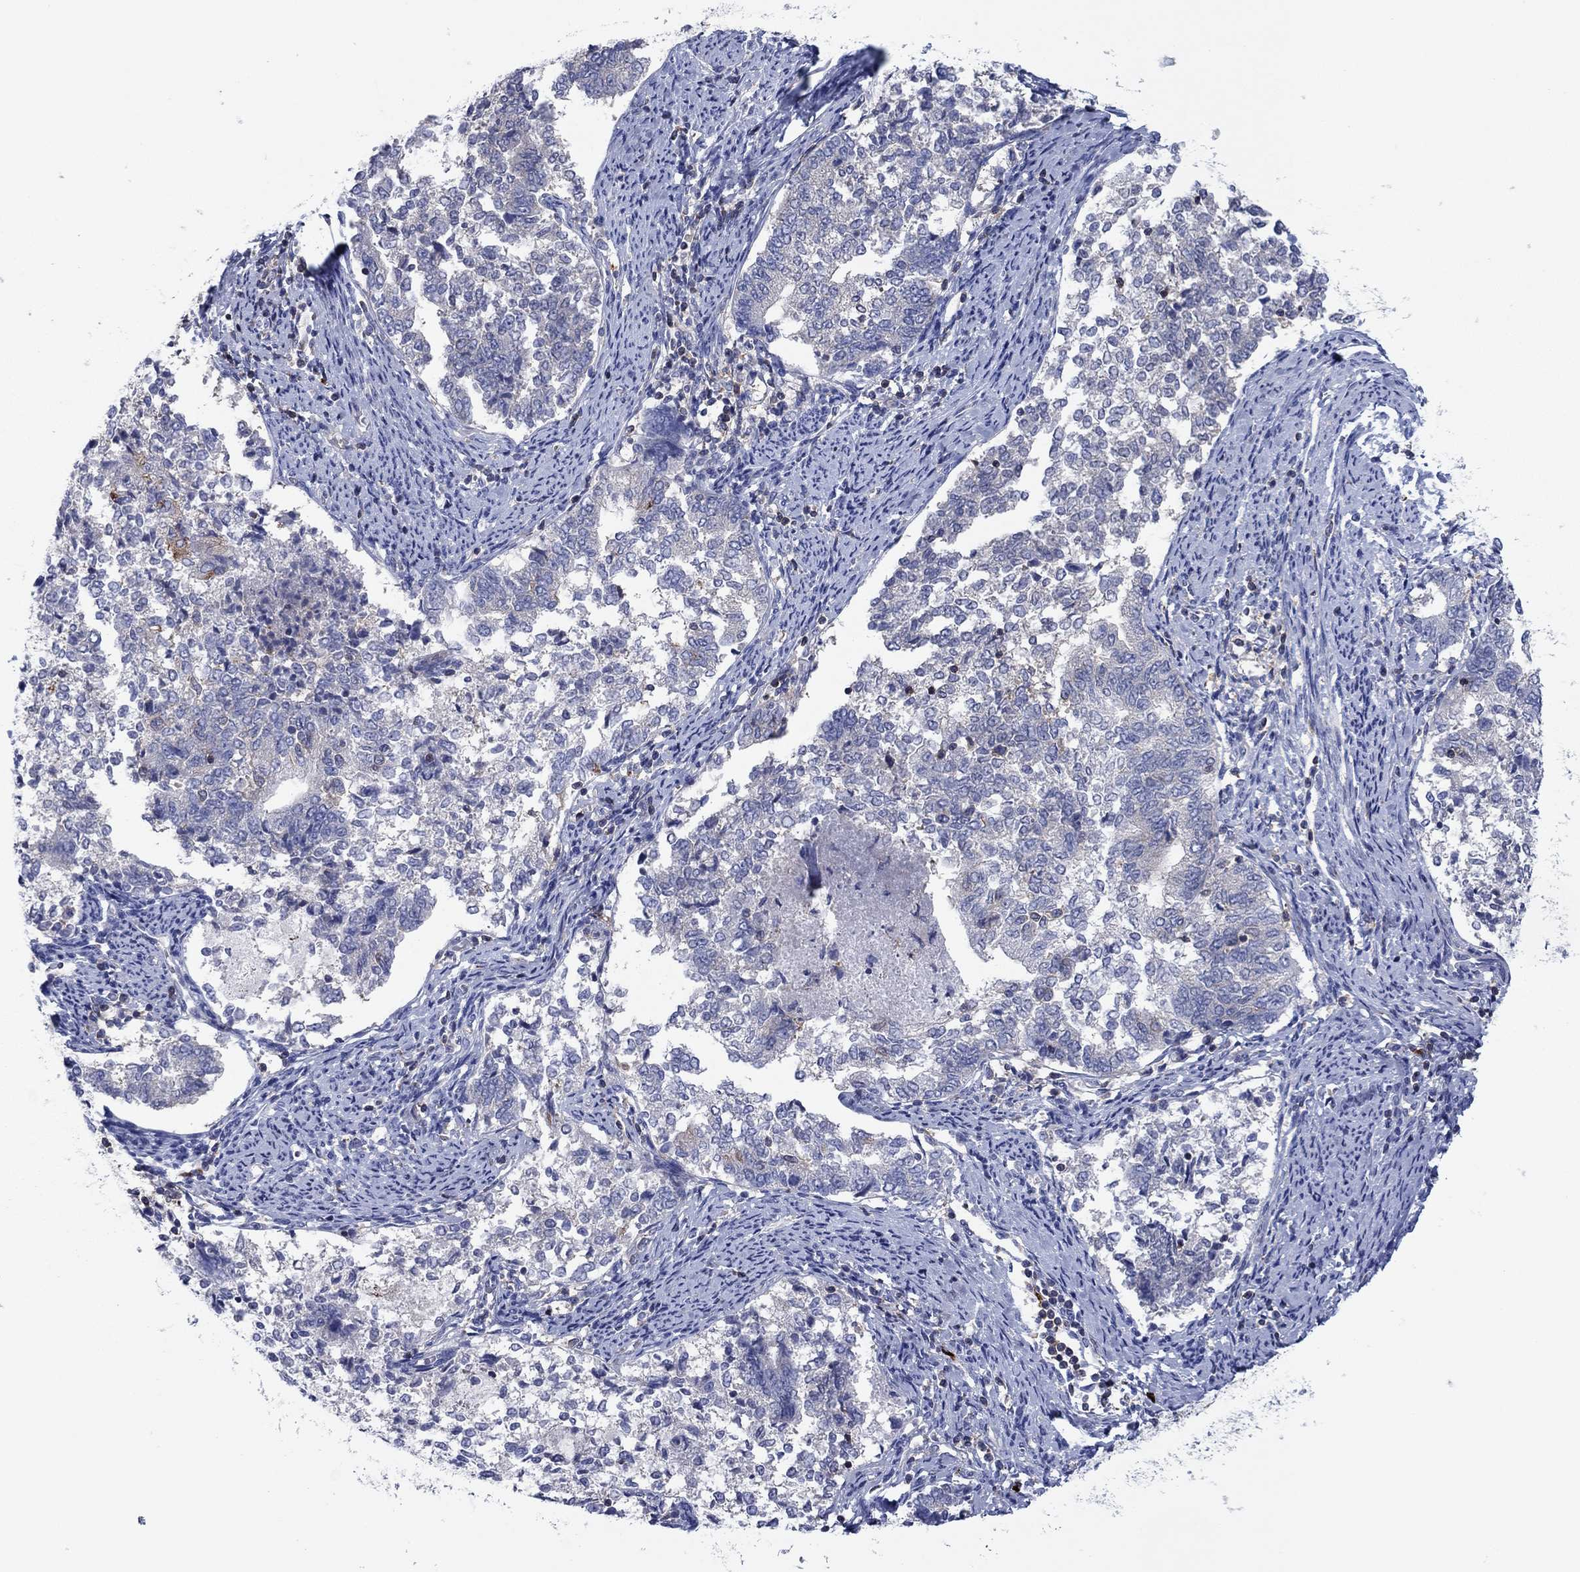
{"staining": {"intensity": "negative", "quantity": "none", "location": "none"}, "tissue": "endometrial cancer", "cell_type": "Tumor cells", "image_type": "cancer", "snomed": [{"axis": "morphology", "description": "Adenocarcinoma, NOS"}, {"axis": "topography", "description": "Endometrium"}], "caption": "Photomicrograph shows no significant protein positivity in tumor cells of adenocarcinoma (endometrial).", "gene": "PVR", "patient": {"sex": "female", "age": 65}}